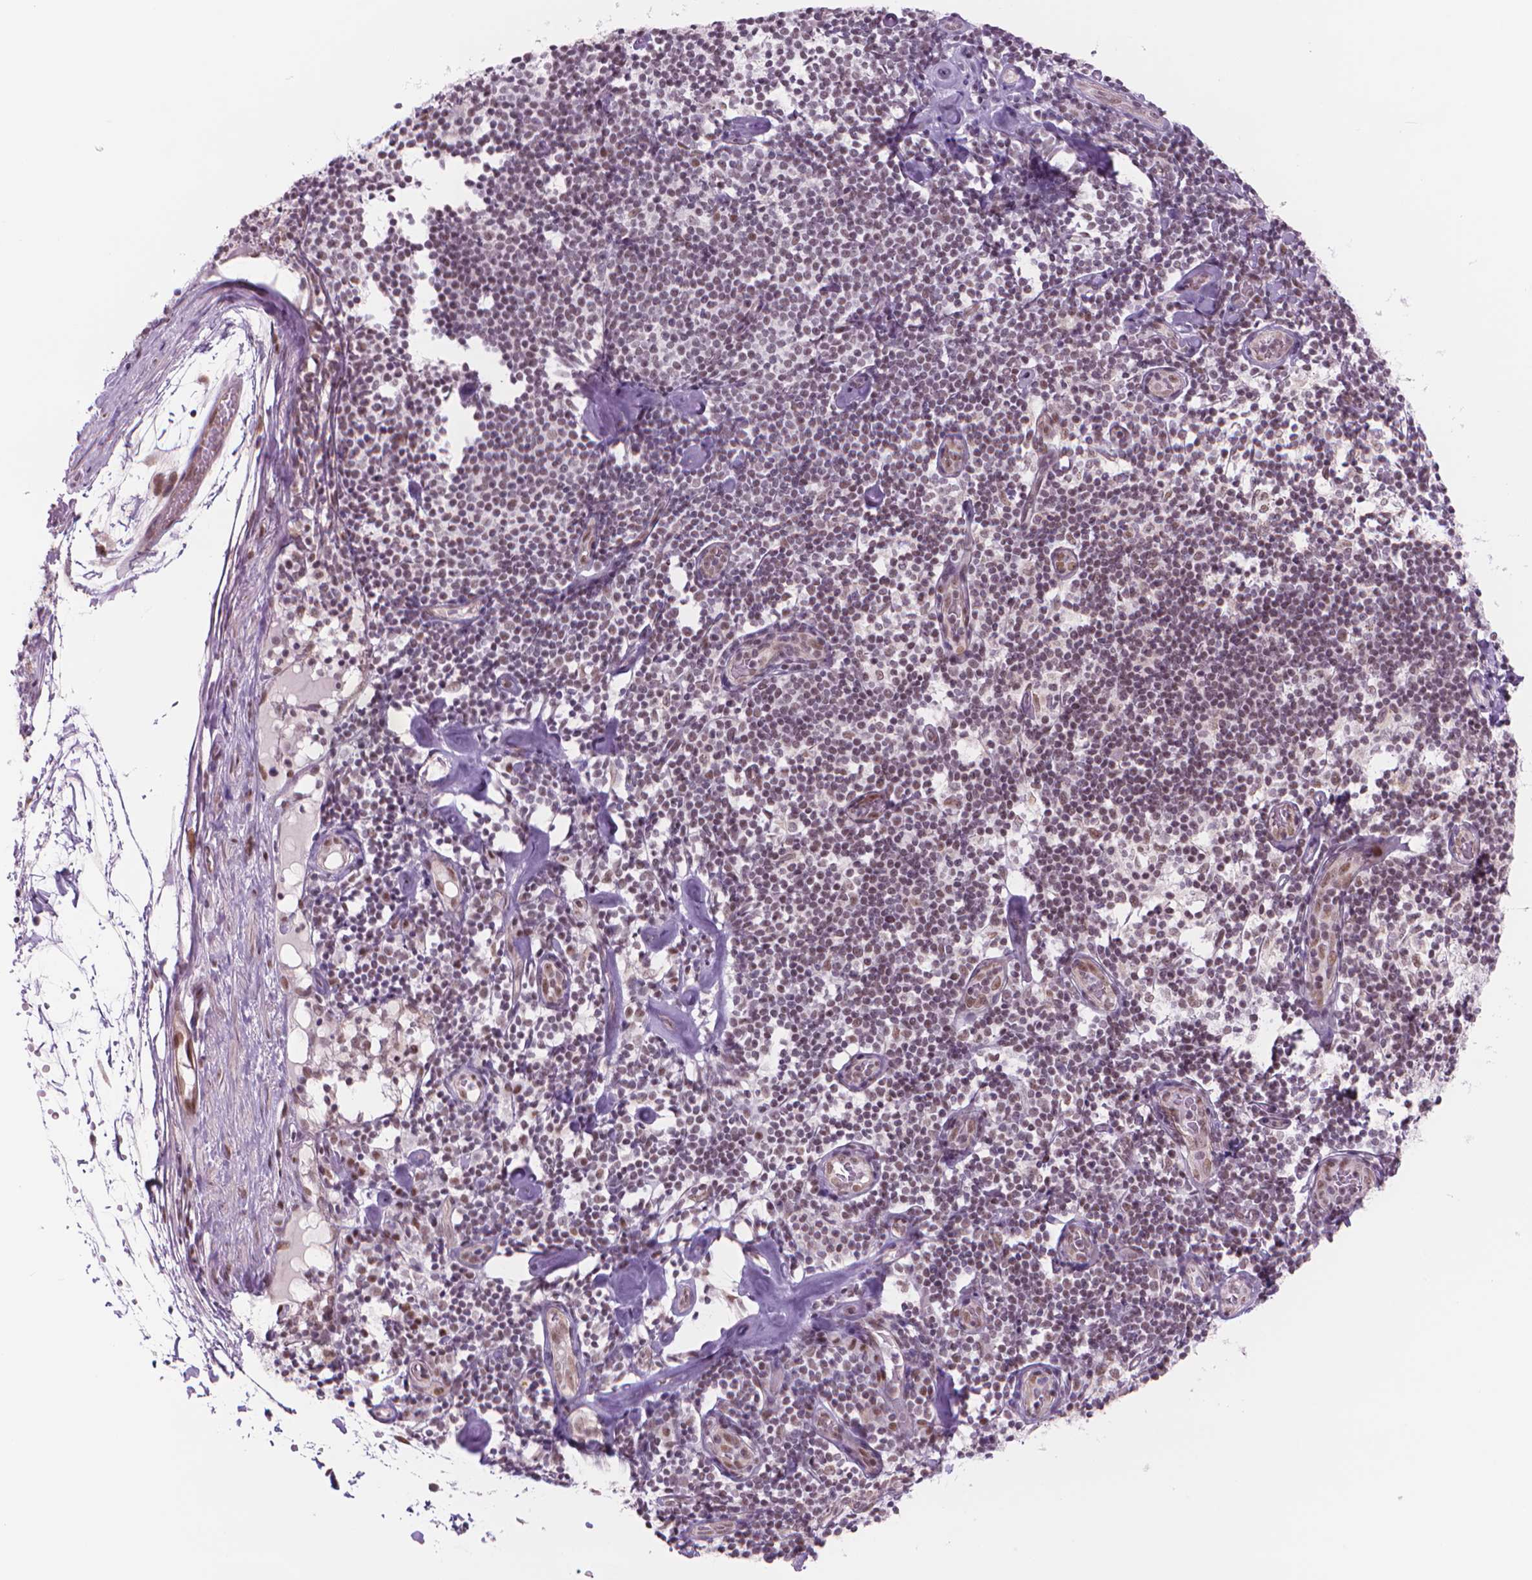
{"staining": {"intensity": "weak", "quantity": "25%-75%", "location": "nuclear"}, "tissue": "melanoma", "cell_type": "Tumor cells", "image_type": "cancer", "snomed": [{"axis": "morphology", "description": "Malignant melanoma, Metastatic site"}, {"axis": "topography", "description": "Lymph node"}], "caption": "This is a histology image of immunohistochemistry (IHC) staining of malignant melanoma (metastatic site), which shows weak staining in the nuclear of tumor cells.", "gene": "POLR3D", "patient": {"sex": "female", "age": 64}}